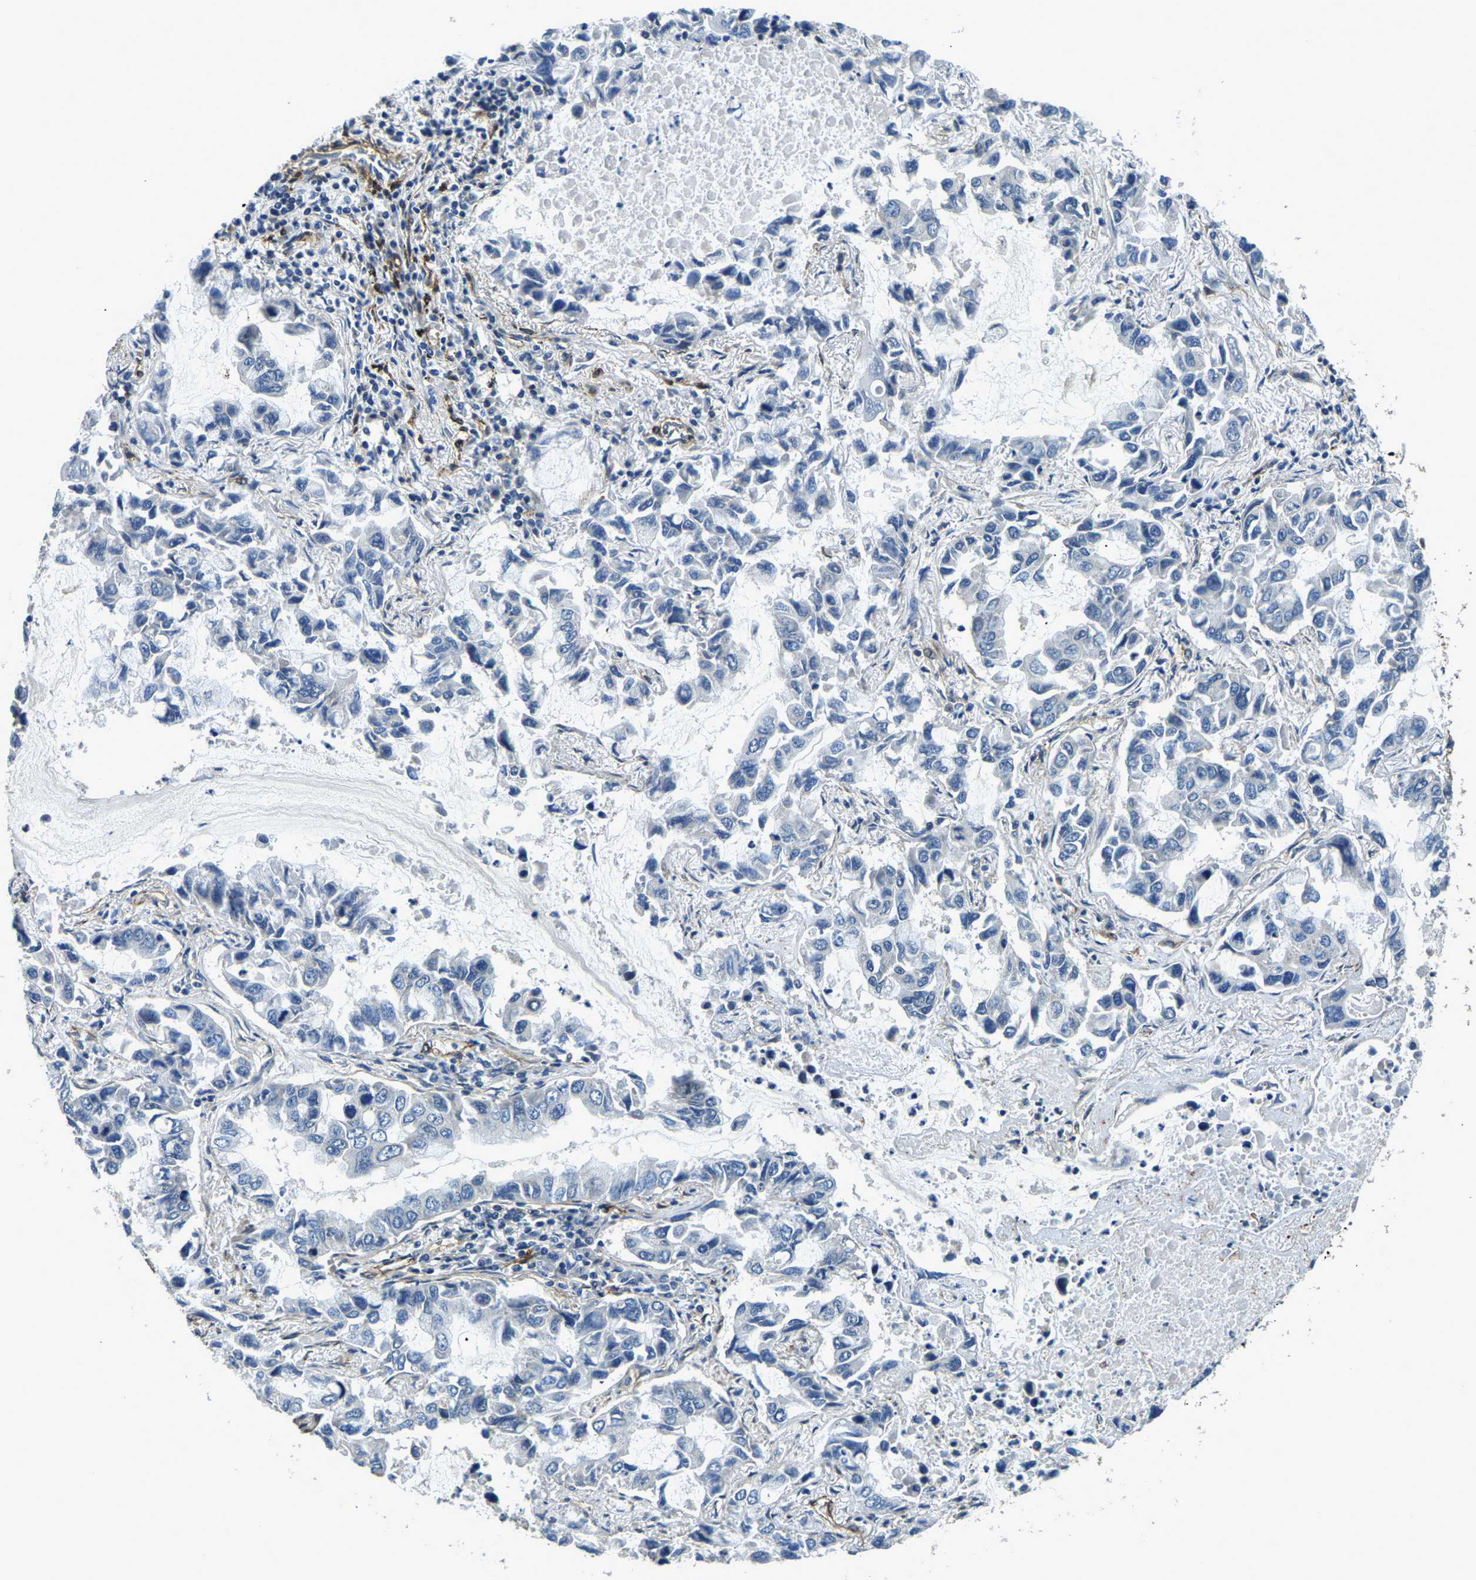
{"staining": {"intensity": "negative", "quantity": "none", "location": "none"}, "tissue": "lung cancer", "cell_type": "Tumor cells", "image_type": "cancer", "snomed": [{"axis": "morphology", "description": "Adenocarcinoma, NOS"}, {"axis": "topography", "description": "Lung"}], "caption": "An image of human adenocarcinoma (lung) is negative for staining in tumor cells. The staining is performed using DAB brown chromogen with nuclei counter-stained in using hematoxylin.", "gene": "RNF39", "patient": {"sex": "male", "age": 64}}